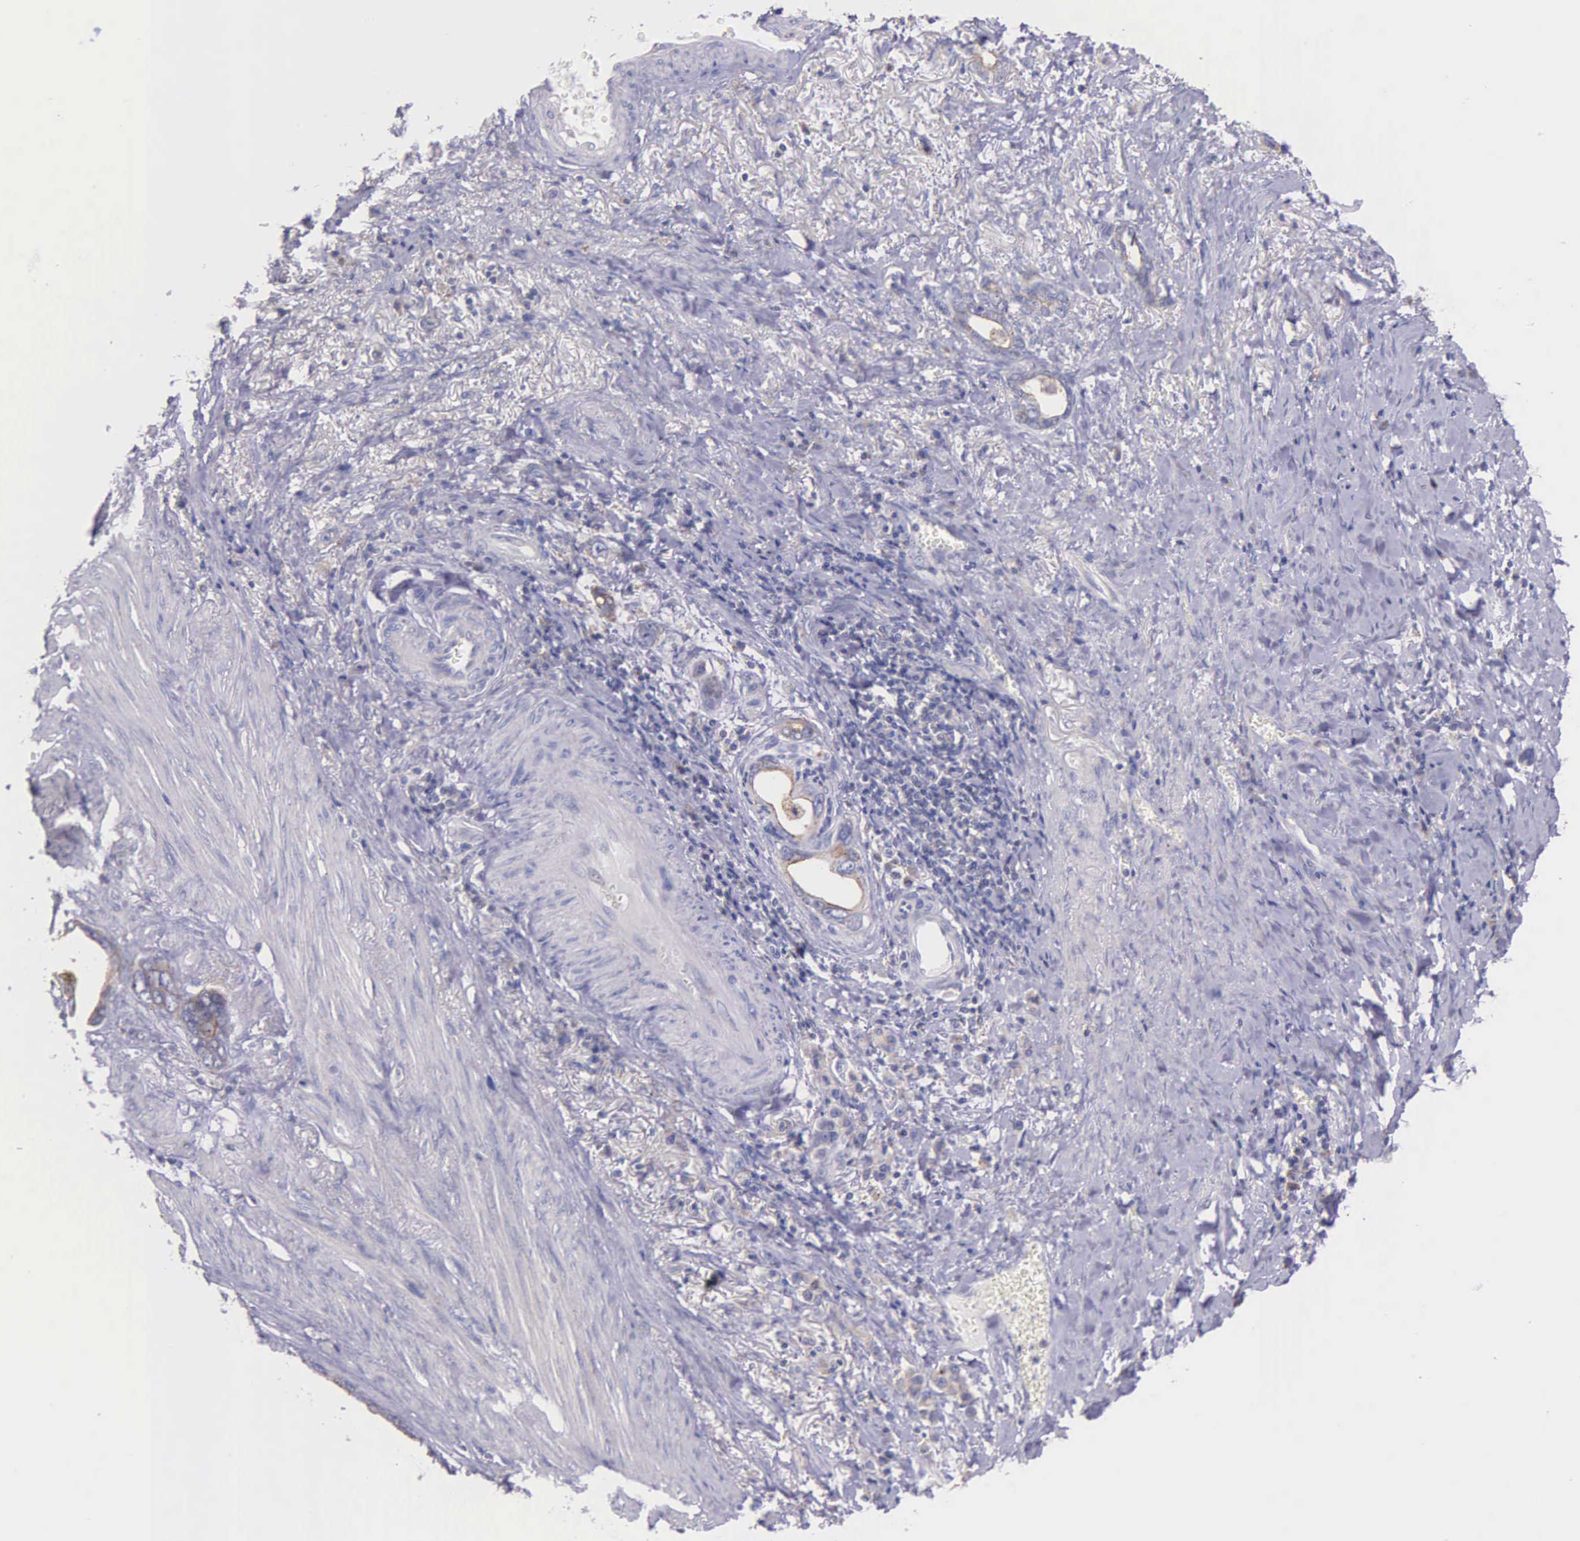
{"staining": {"intensity": "weak", "quantity": ">75%", "location": "cytoplasmic/membranous"}, "tissue": "stomach cancer", "cell_type": "Tumor cells", "image_type": "cancer", "snomed": [{"axis": "morphology", "description": "Adenocarcinoma, NOS"}, {"axis": "topography", "description": "Stomach"}], "caption": "There is low levels of weak cytoplasmic/membranous positivity in tumor cells of stomach cancer, as demonstrated by immunohistochemical staining (brown color).", "gene": "MIA2", "patient": {"sex": "male", "age": 78}}